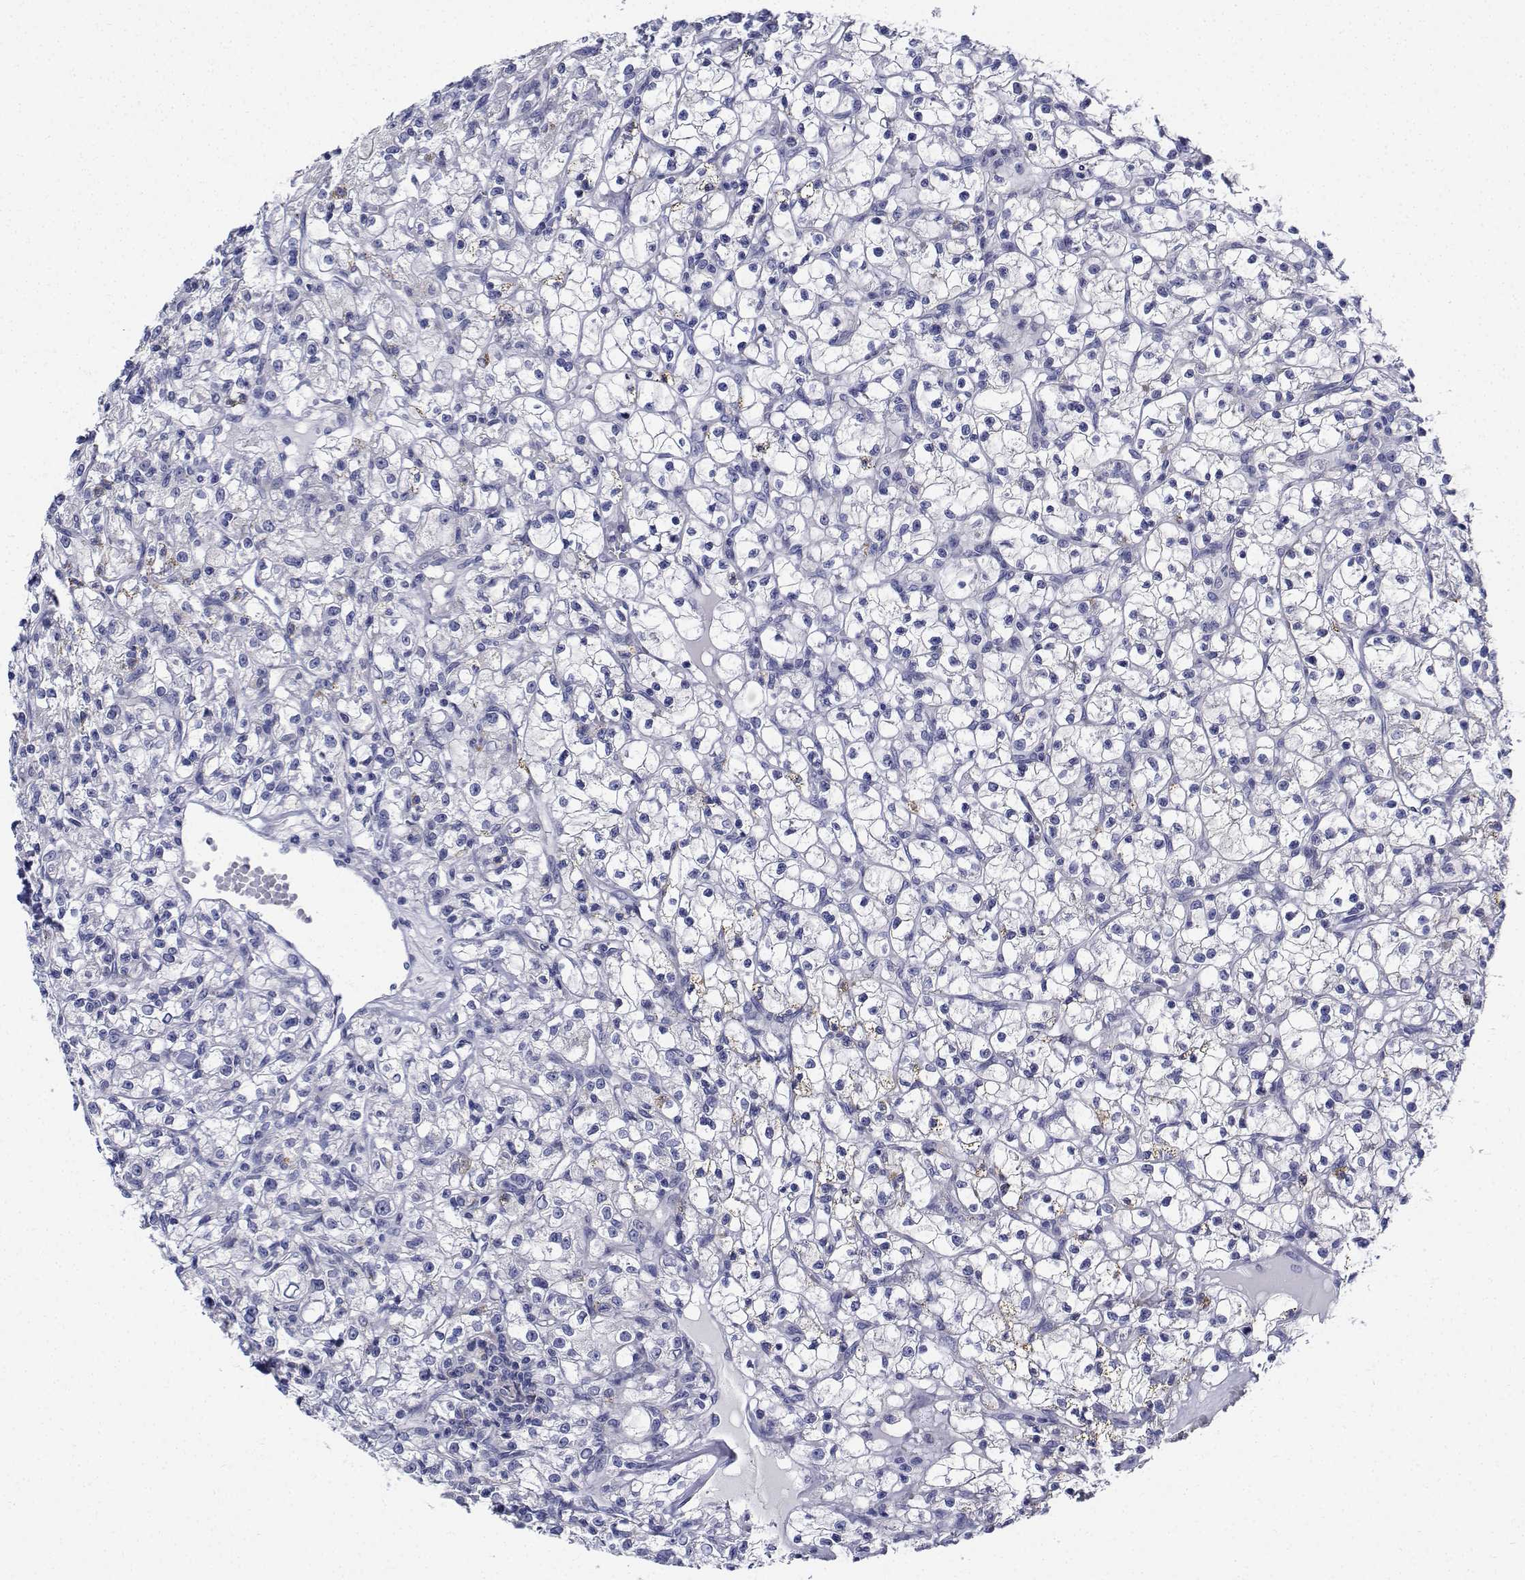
{"staining": {"intensity": "negative", "quantity": "none", "location": "none"}, "tissue": "renal cancer", "cell_type": "Tumor cells", "image_type": "cancer", "snomed": [{"axis": "morphology", "description": "Adenocarcinoma, NOS"}, {"axis": "topography", "description": "Kidney"}], "caption": "A micrograph of human renal adenocarcinoma is negative for staining in tumor cells. (DAB immunohistochemistry (IHC), high magnification).", "gene": "CDHR3", "patient": {"sex": "female", "age": 59}}